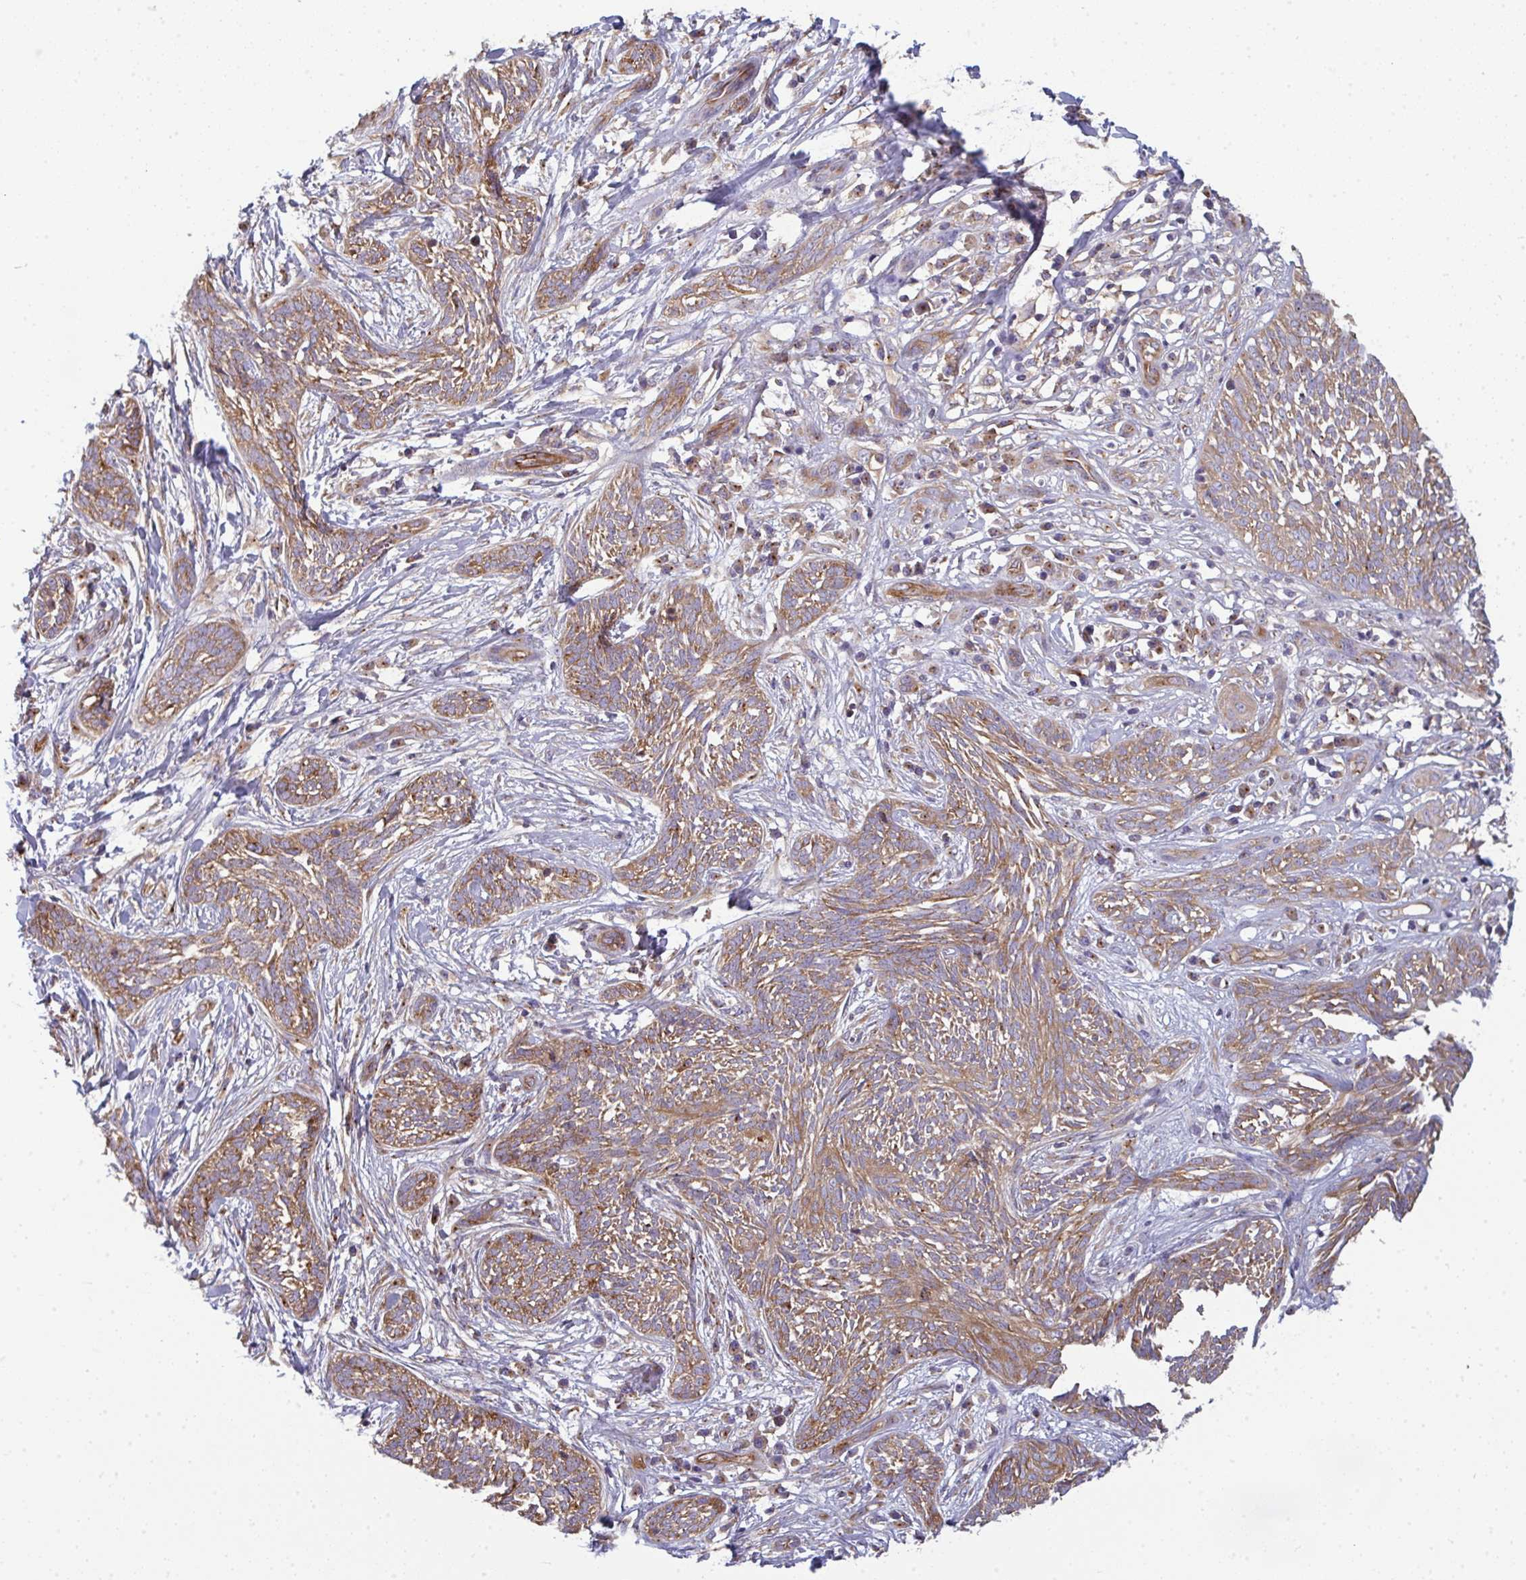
{"staining": {"intensity": "moderate", "quantity": ">75%", "location": "cytoplasmic/membranous"}, "tissue": "skin cancer", "cell_type": "Tumor cells", "image_type": "cancer", "snomed": [{"axis": "morphology", "description": "Basal cell carcinoma"}, {"axis": "topography", "description": "Skin"}, {"axis": "topography", "description": "Skin, foot"}], "caption": "Tumor cells show moderate cytoplasmic/membranous expression in about >75% of cells in skin cancer.", "gene": "DYNC1I2", "patient": {"sex": "female", "age": 86}}